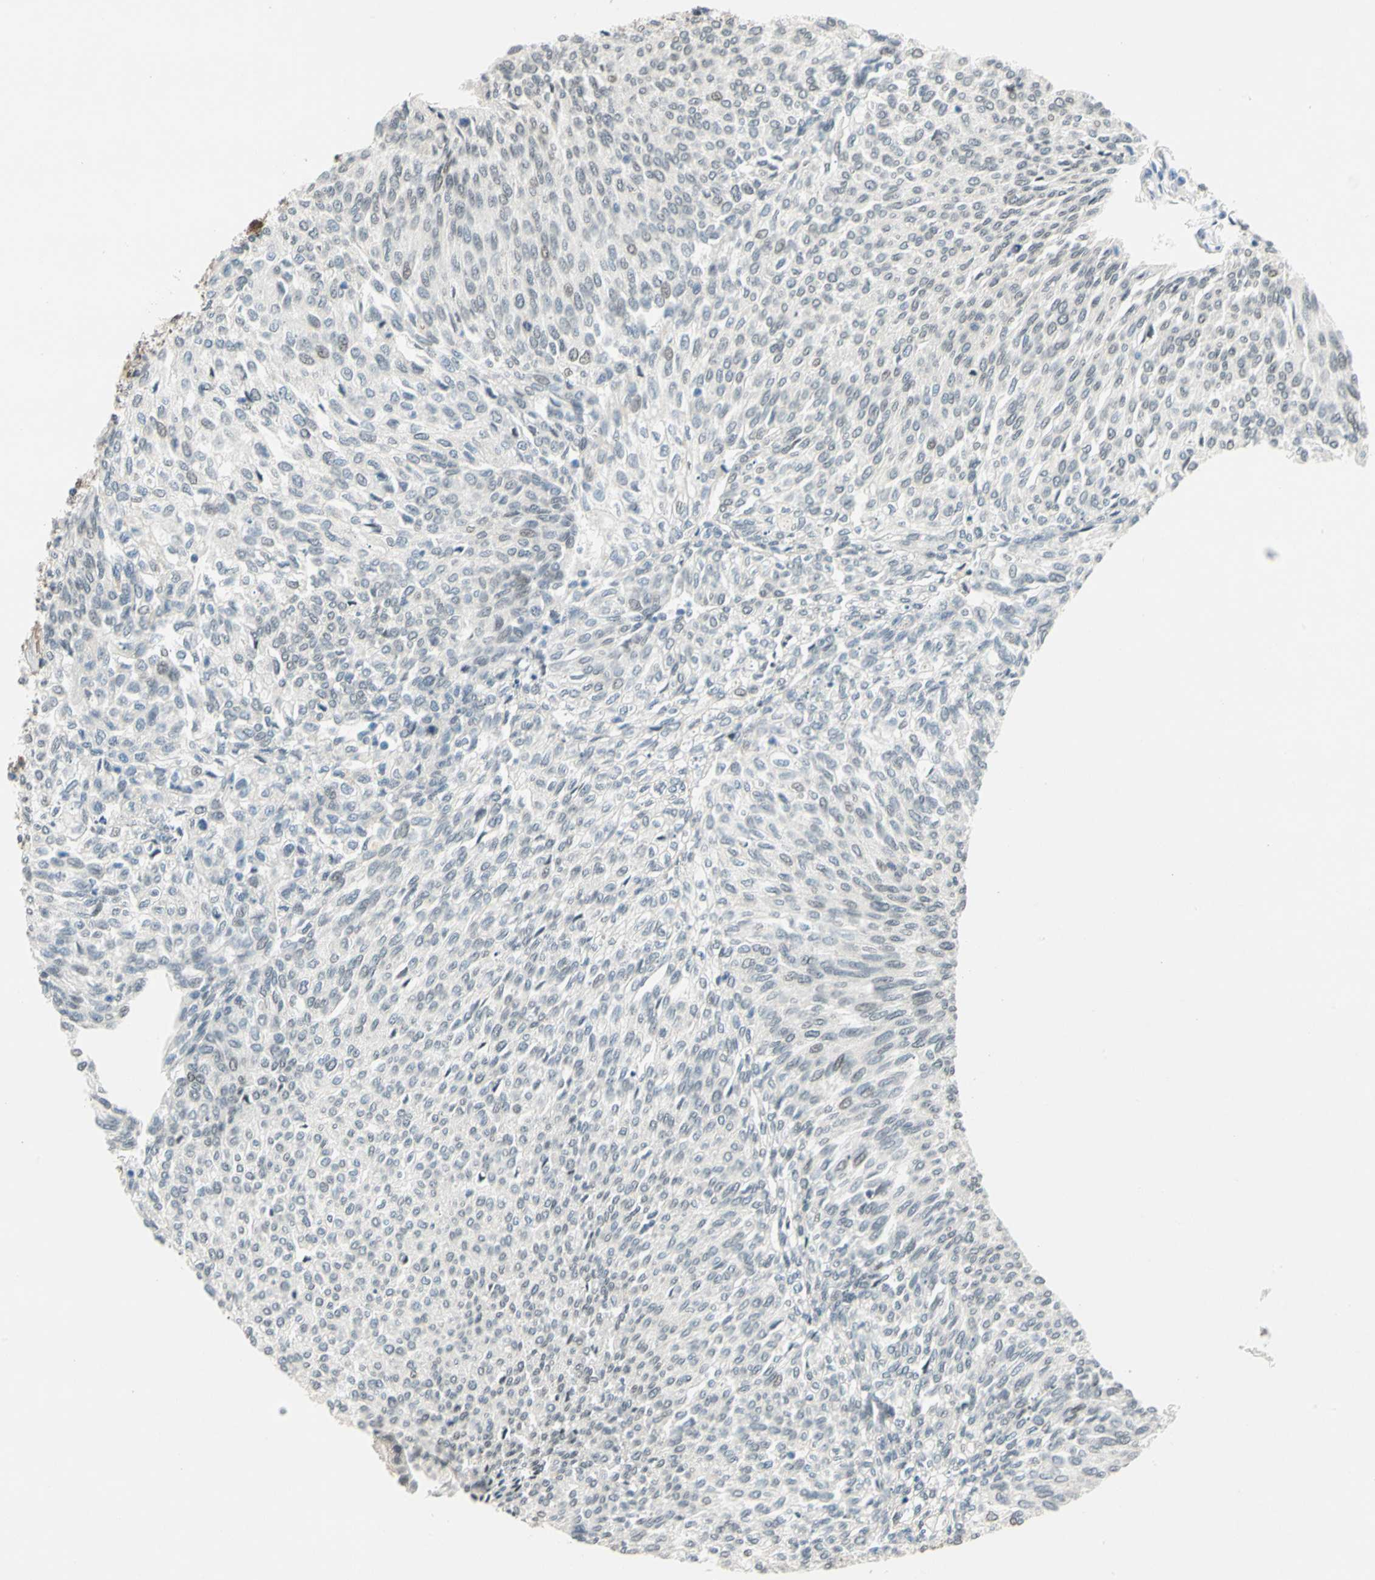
{"staining": {"intensity": "weak", "quantity": "<25%", "location": "nuclear"}, "tissue": "urothelial cancer", "cell_type": "Tumor cells", "image_type": "cancer", "snomed": [{"axis": "morphology", "description": "Urothelial carcinoma, Low grade"}, {"axis": "topography", "description": "Urinary bladder"}], "caption": "Low-grade urothelial carcinoma stained for a protein using immunohistochemistry shows no expression tumor cells.", "gene": "POGZ", "patient": {"sex": "female", "age": 79}}